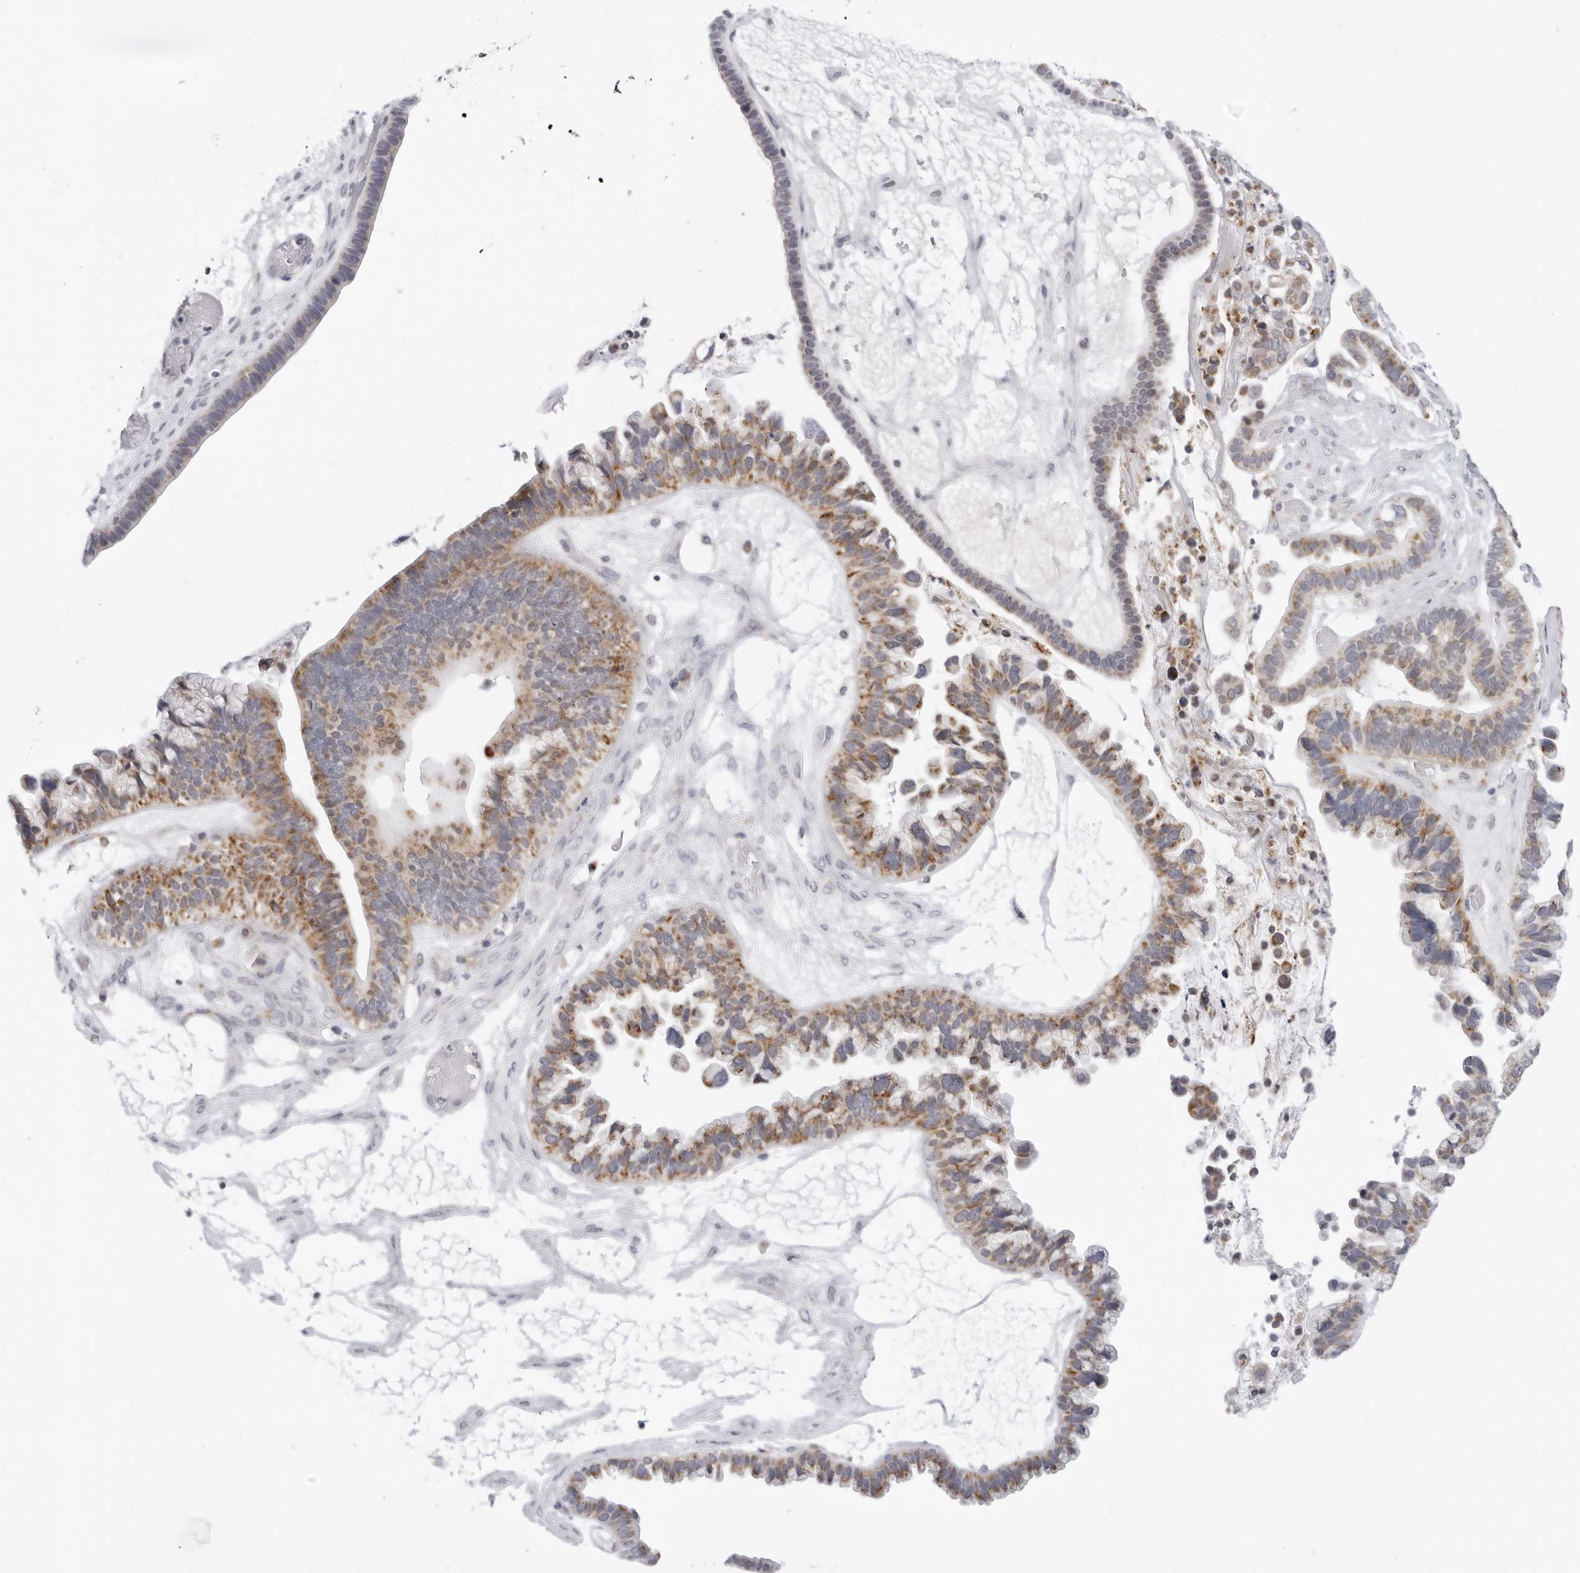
{"staining": {"intensity": "moderate", "quantity": ">75%", "location": "cytoplasmic/membranous"}, "tissue": "ovarian cancer", "cell_type": "Tumor cells", "image_type": "cancer", "snomed": [{"axis": "morphology", "description": "Cystadenocarcinoma, serous, NOS"}, {"axis": "topography", "description": "Ovary"}], "caption": "Human serous cystadenocarcinoma (ovarian) stained for a protein (brown) reveals moderate cytoplasmic/membranous positive positivity in about >75% of tumor cells.", "gene": "CIART", "patient": {"sex": "female", "age": 56}}